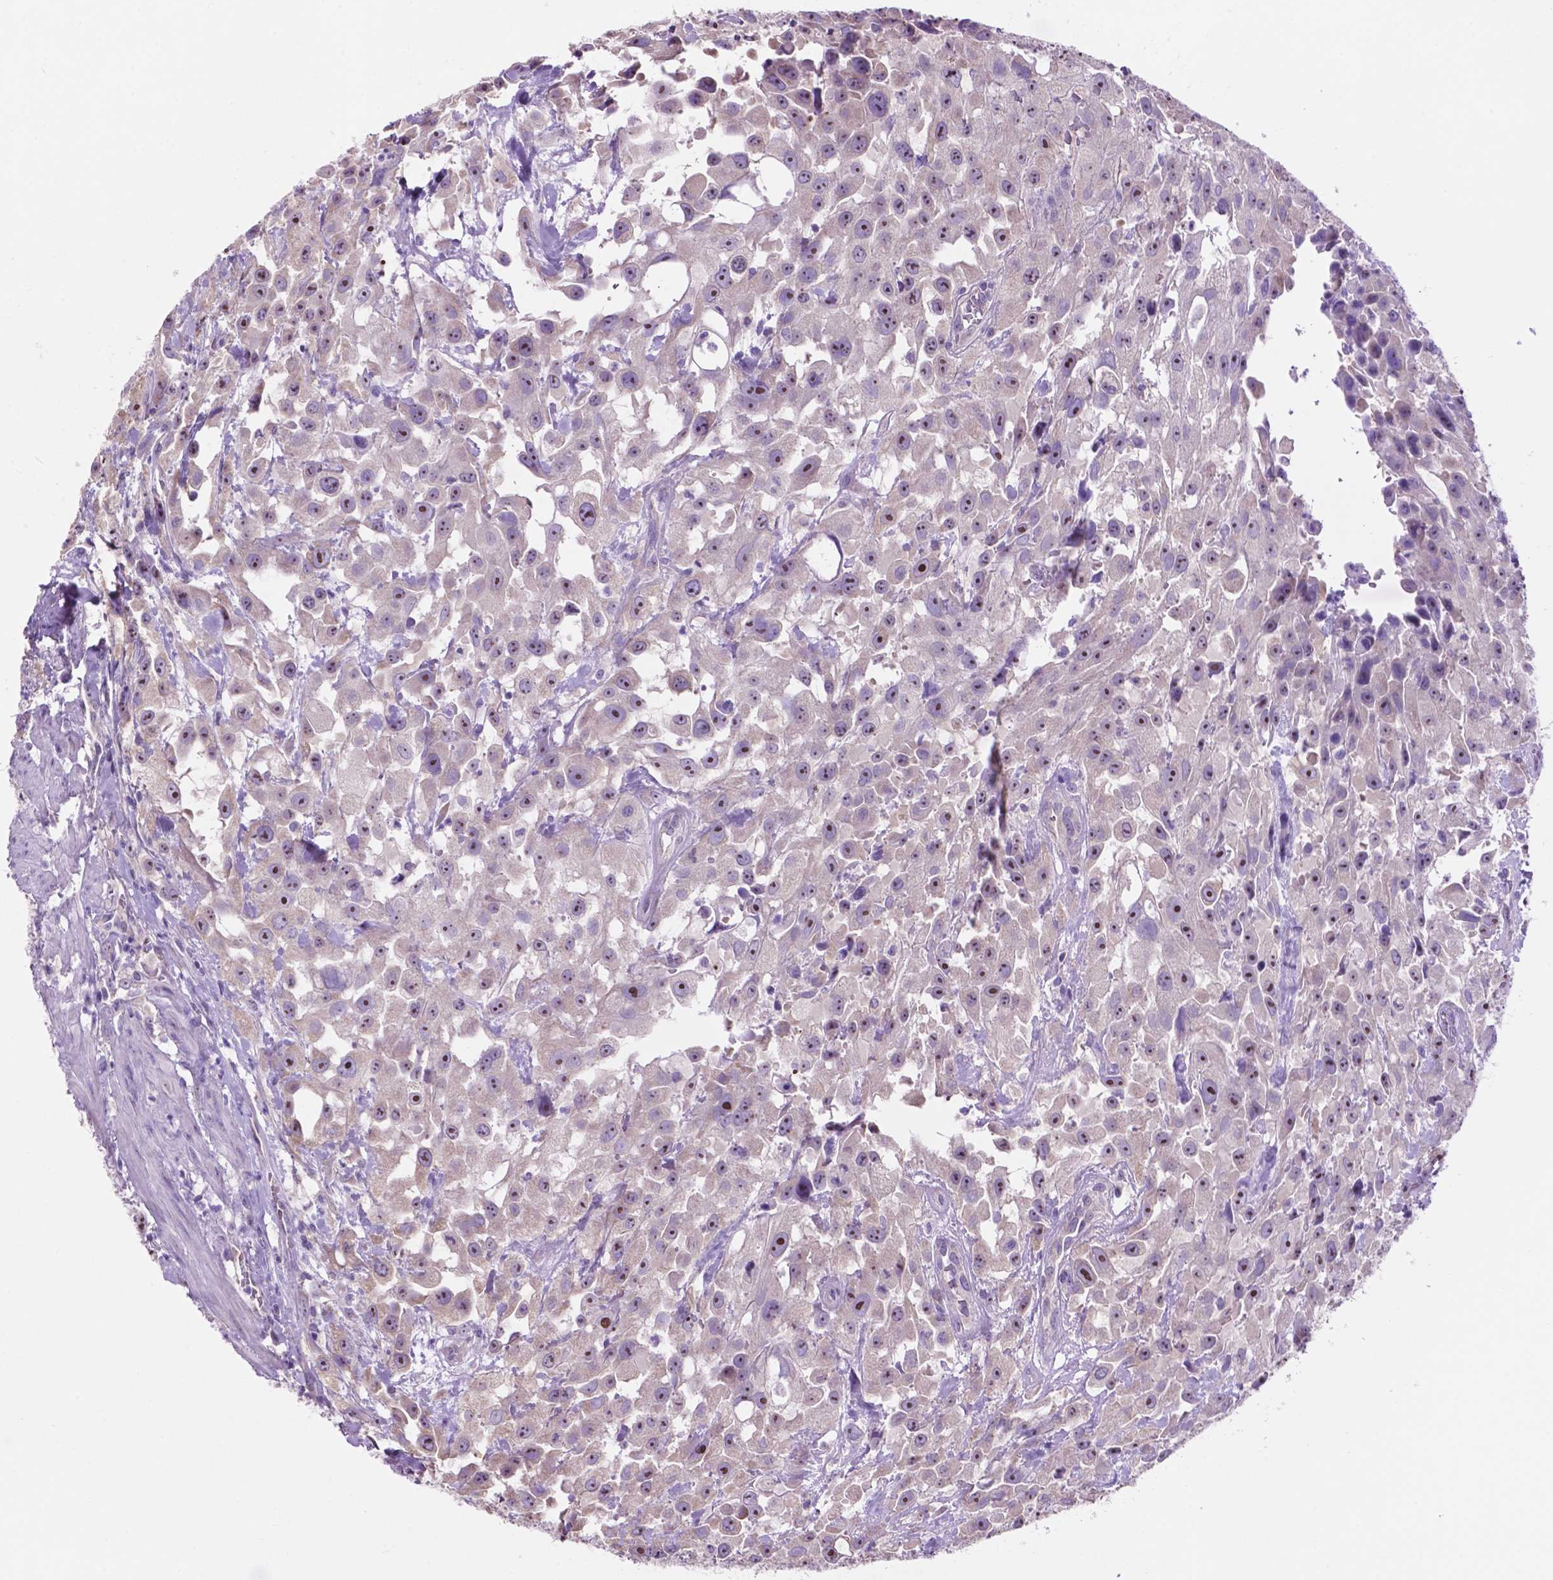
{"staining": {"intensity": "moderate", "quantity": ">75%", "location": "nuclear"}, "tissue": "urothelial cancer", "cell_type": "Tumor cells", "image_type": "cancer", "snomed": [{"axis": "morphology", "description": "Urothelial carcinoma, High grade"}, {"axis": "topography", "description": "Urinary bladder"}], "caption": "High-grade urothelial carcinoma stained for a protein exhibits moderate nuclear positivity in tumor cells.", "gene": "SPDYA", "patient": {"sex": "male", "age": 79}}